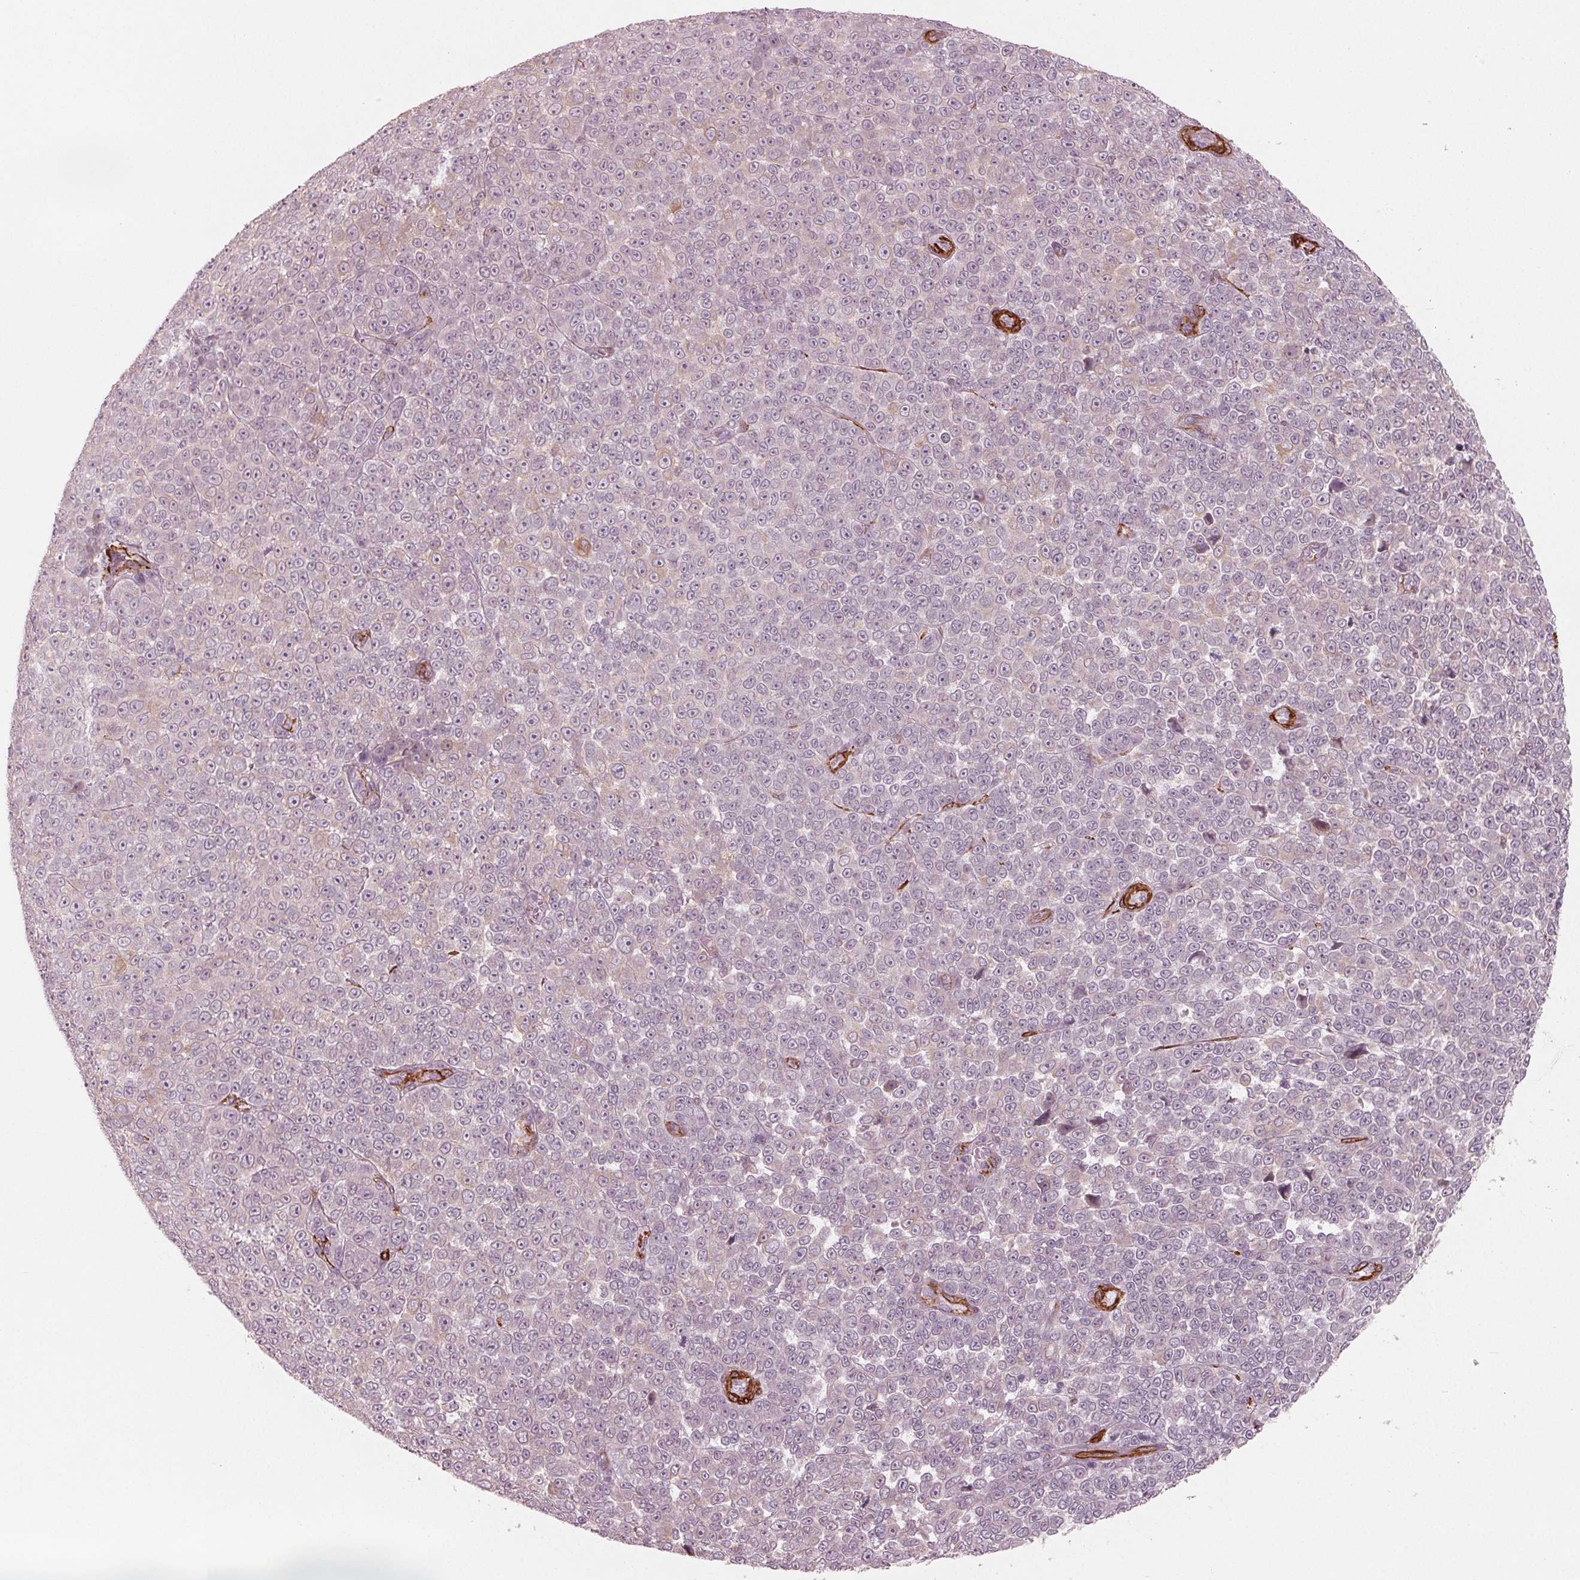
{"staining": {"intensity": "negative", "quantity": "none", "location": "none"}, "tissue": "melanoma", "cell_type": "Tumor cells", "image_type": "cancer", "snomed": [{"axis": "morphology", "description": "Malignant melanoma, NOS"}, {"axis": "topography", "description": "Skin"}], "caption": "Immunohistochemistry (IHC) photomicrograph of neoplastic tissue: human melanoma stained with DAB (3,3'-diaminobenzidine) displays no significant protein expression in tumor cells.", "gene": "MIER3", "patient": {"sex": "female", "age": 95}}